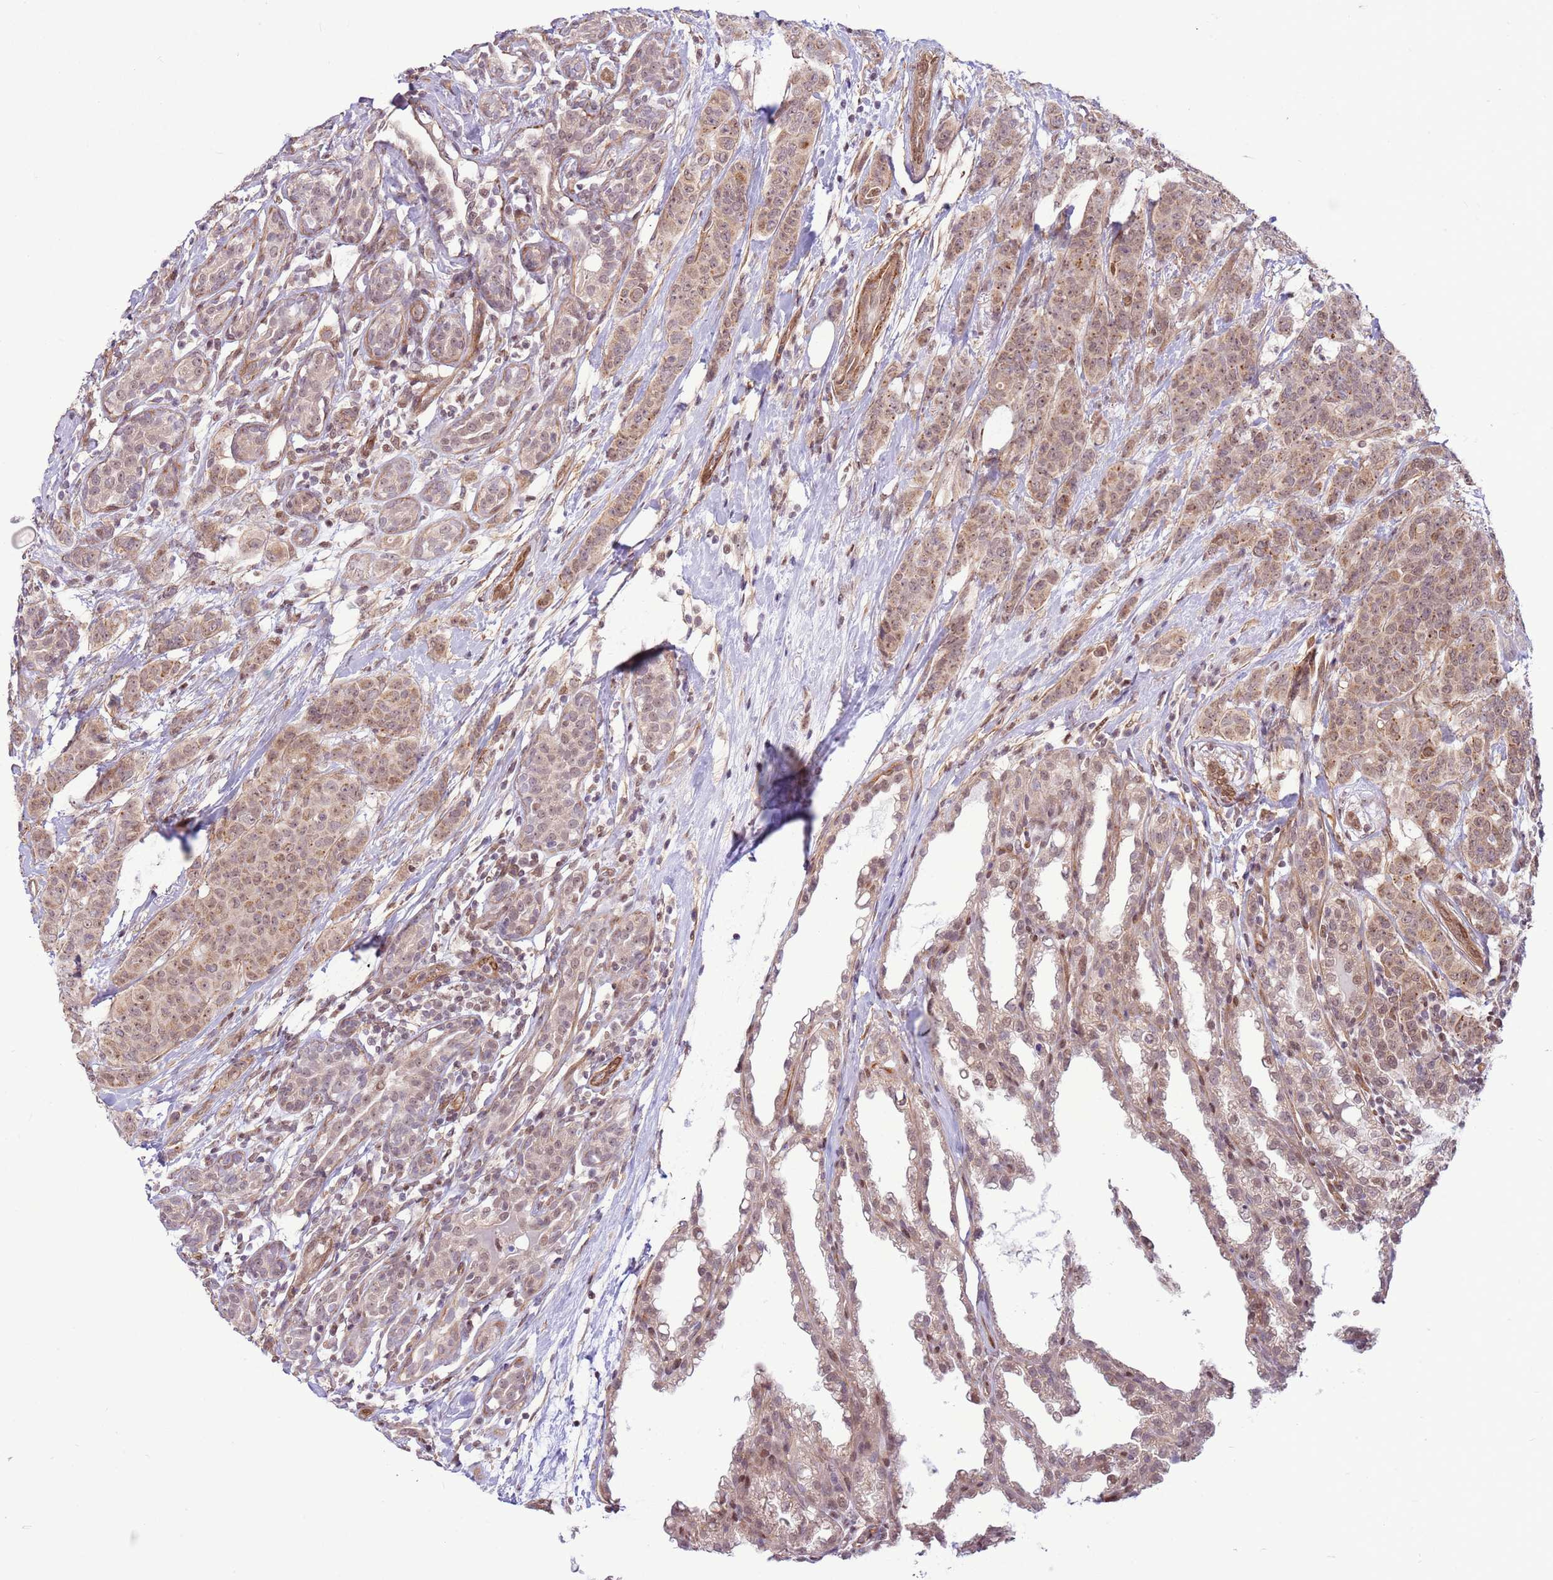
{"staining": {"intensity": "weak", "quantity": ">75%", "location": "cytoplasmic/membranous,nuclear"}, "tissue": "breast cancer", "cell_type": "Tumor cells", "image_type": "cancer", "snomed": [{"axis": "morphology", "description": "Duct carcinoma"}, {"axis": "topography", "description": "Breast"}], "caption": "Tumor cells display weak cytoplasmic/membranous and nuclear positivity in about >75% of cells in breast invasive ductal carcinoma.", "gene": "DCAF4", "patient": {"sex": "female", "age": 40}}